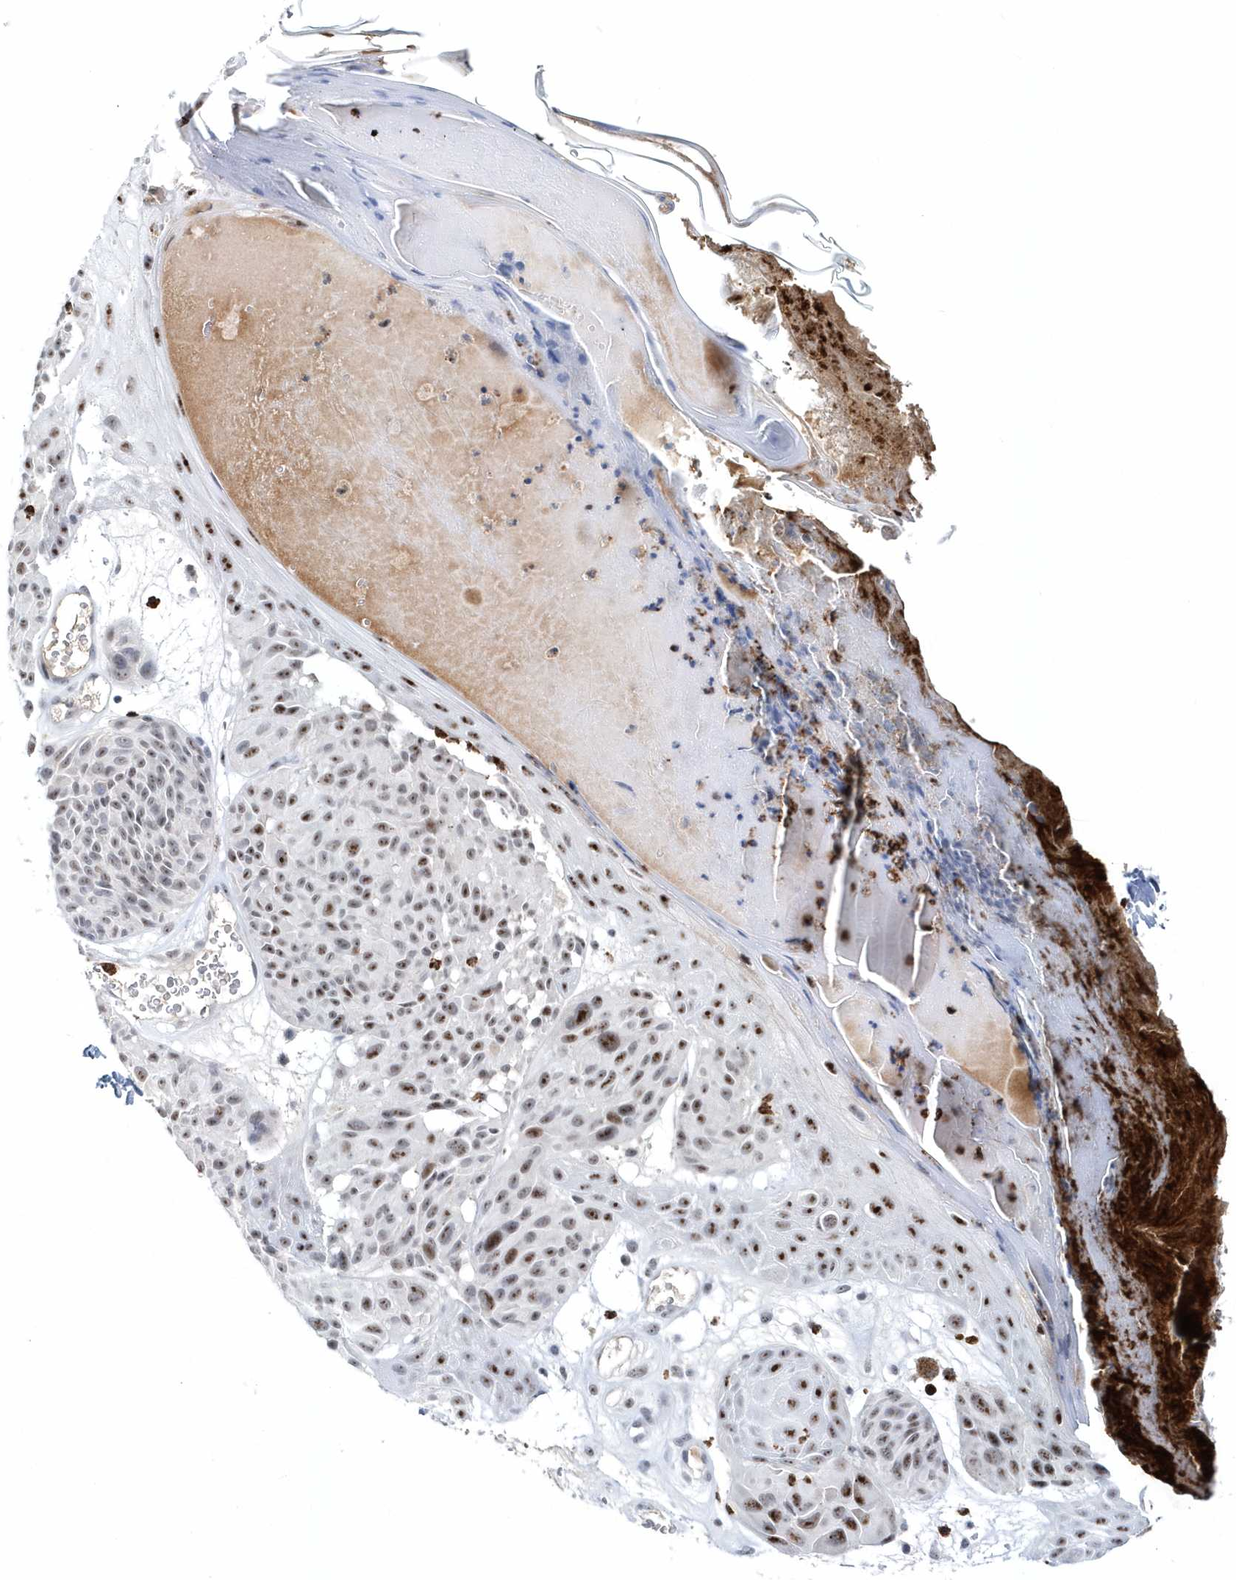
{"staining": {"intensity": "moderate", "quantity": "25%-75%", "location": "nuclear"}, "tissue": "melanoma", "cell_type": "Tumor cells", "image_type": "cancer", "snomed": [{"axis": "morphology", "description": "Malignant melanoma, NOS"}, {"axis": "topography", "description": "Skin"}], "caption": "Brown immunohistochemical staining in human melanoma displays moderate nuclear expression in about 25%-75% of tumor cells.", "gene": "ASCL4", "patient": {"sex": "male", "age": 83}}